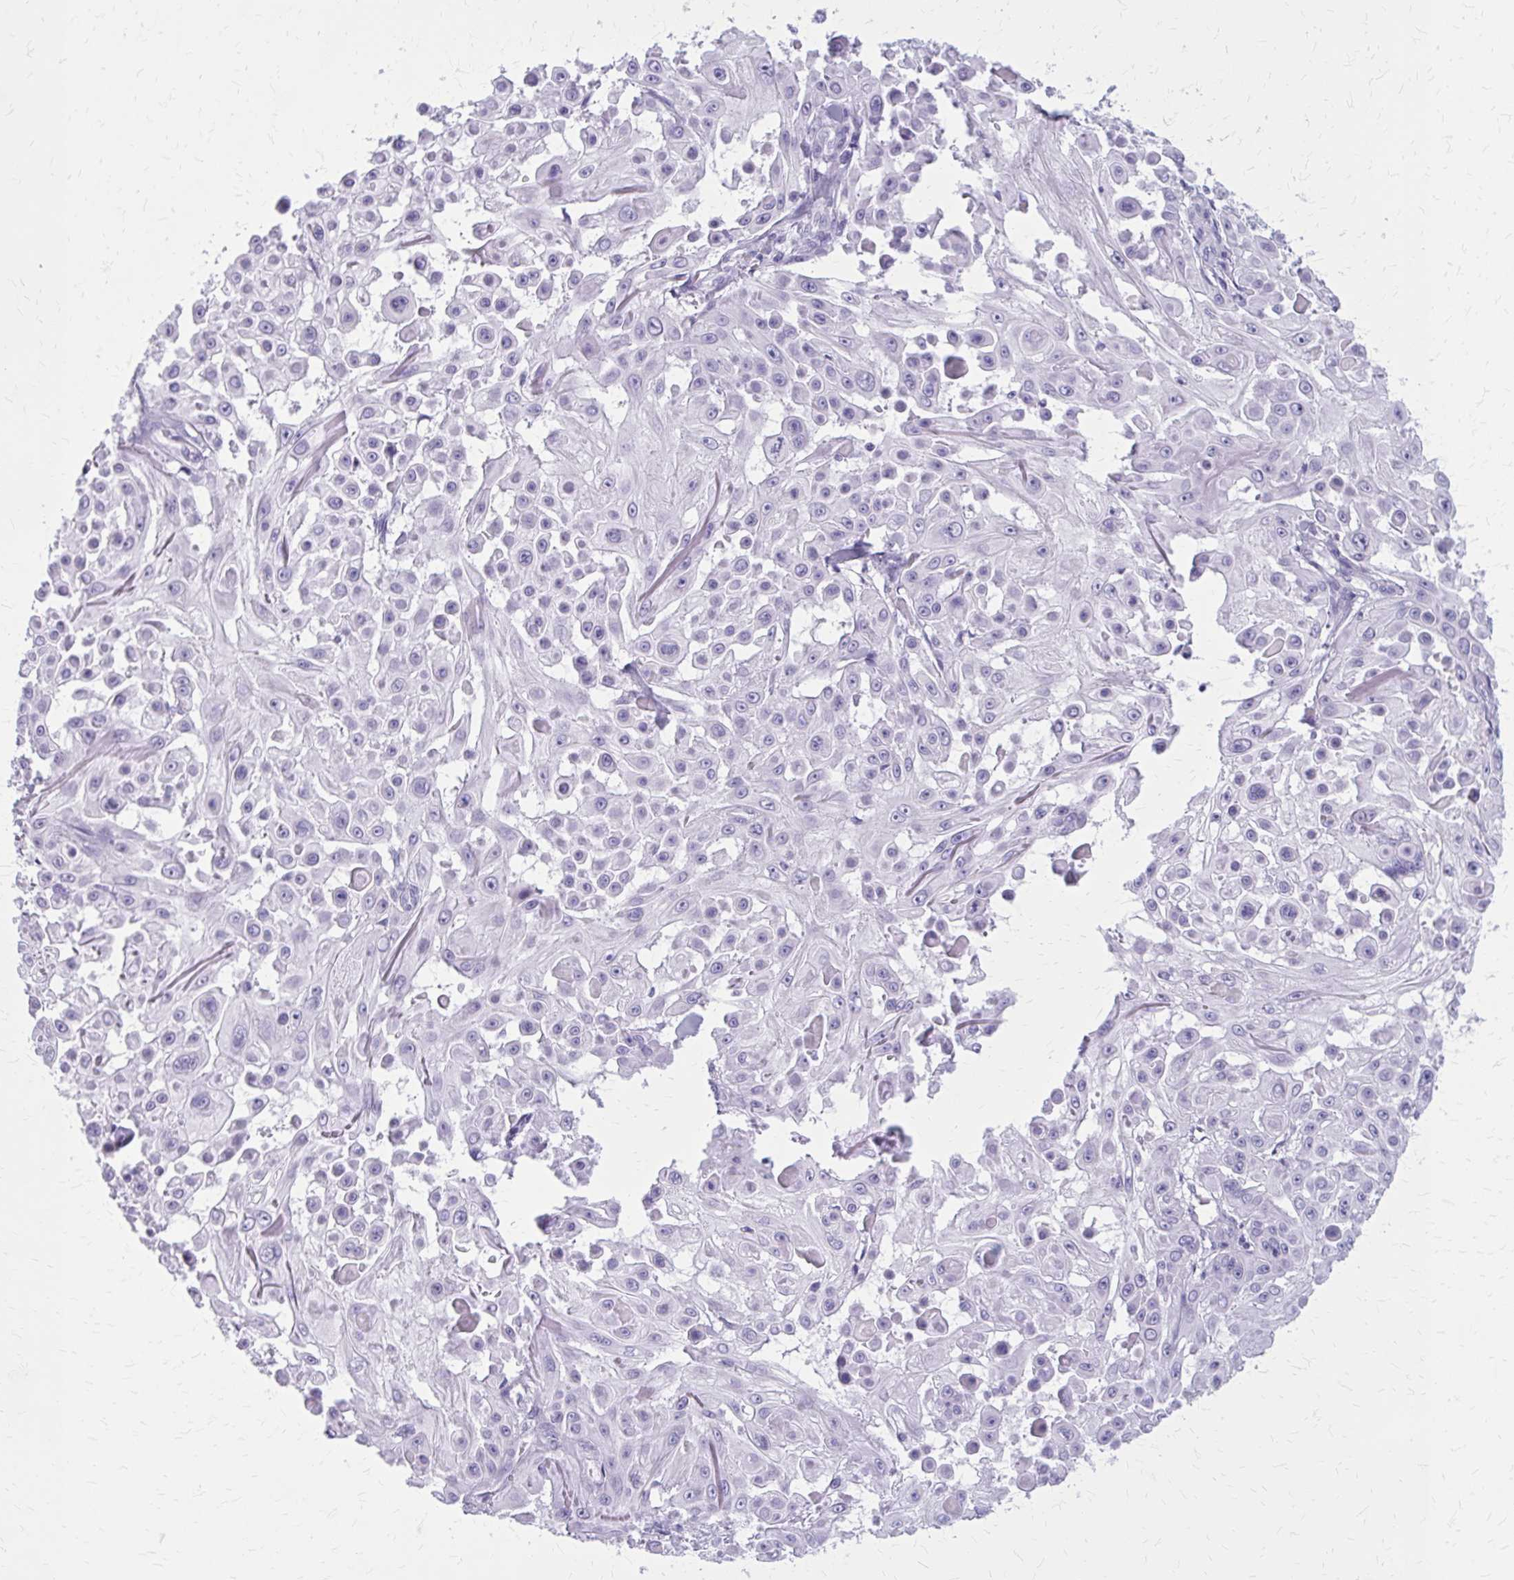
{"staining": {"intensity": "negative", "quantity": "none", "location": "none"}, "tissue": "skin cancer", "cell_type": "Tumor cells", "image_type": "cancer", "snomed": [{"axis": "morphology", "description": "Squamous cell carcinoma, NOS"}, {"axis": "topography", "description": "Skin"}], "caption": "An immunohistochemistry micrograph of skin squamous cell carcinoma is shown. There is no staining in tumor cells of skin squamous cell carcinoma.", "gene": "ZDHHC7", "patient": {"sex": "male", "age": 91}}